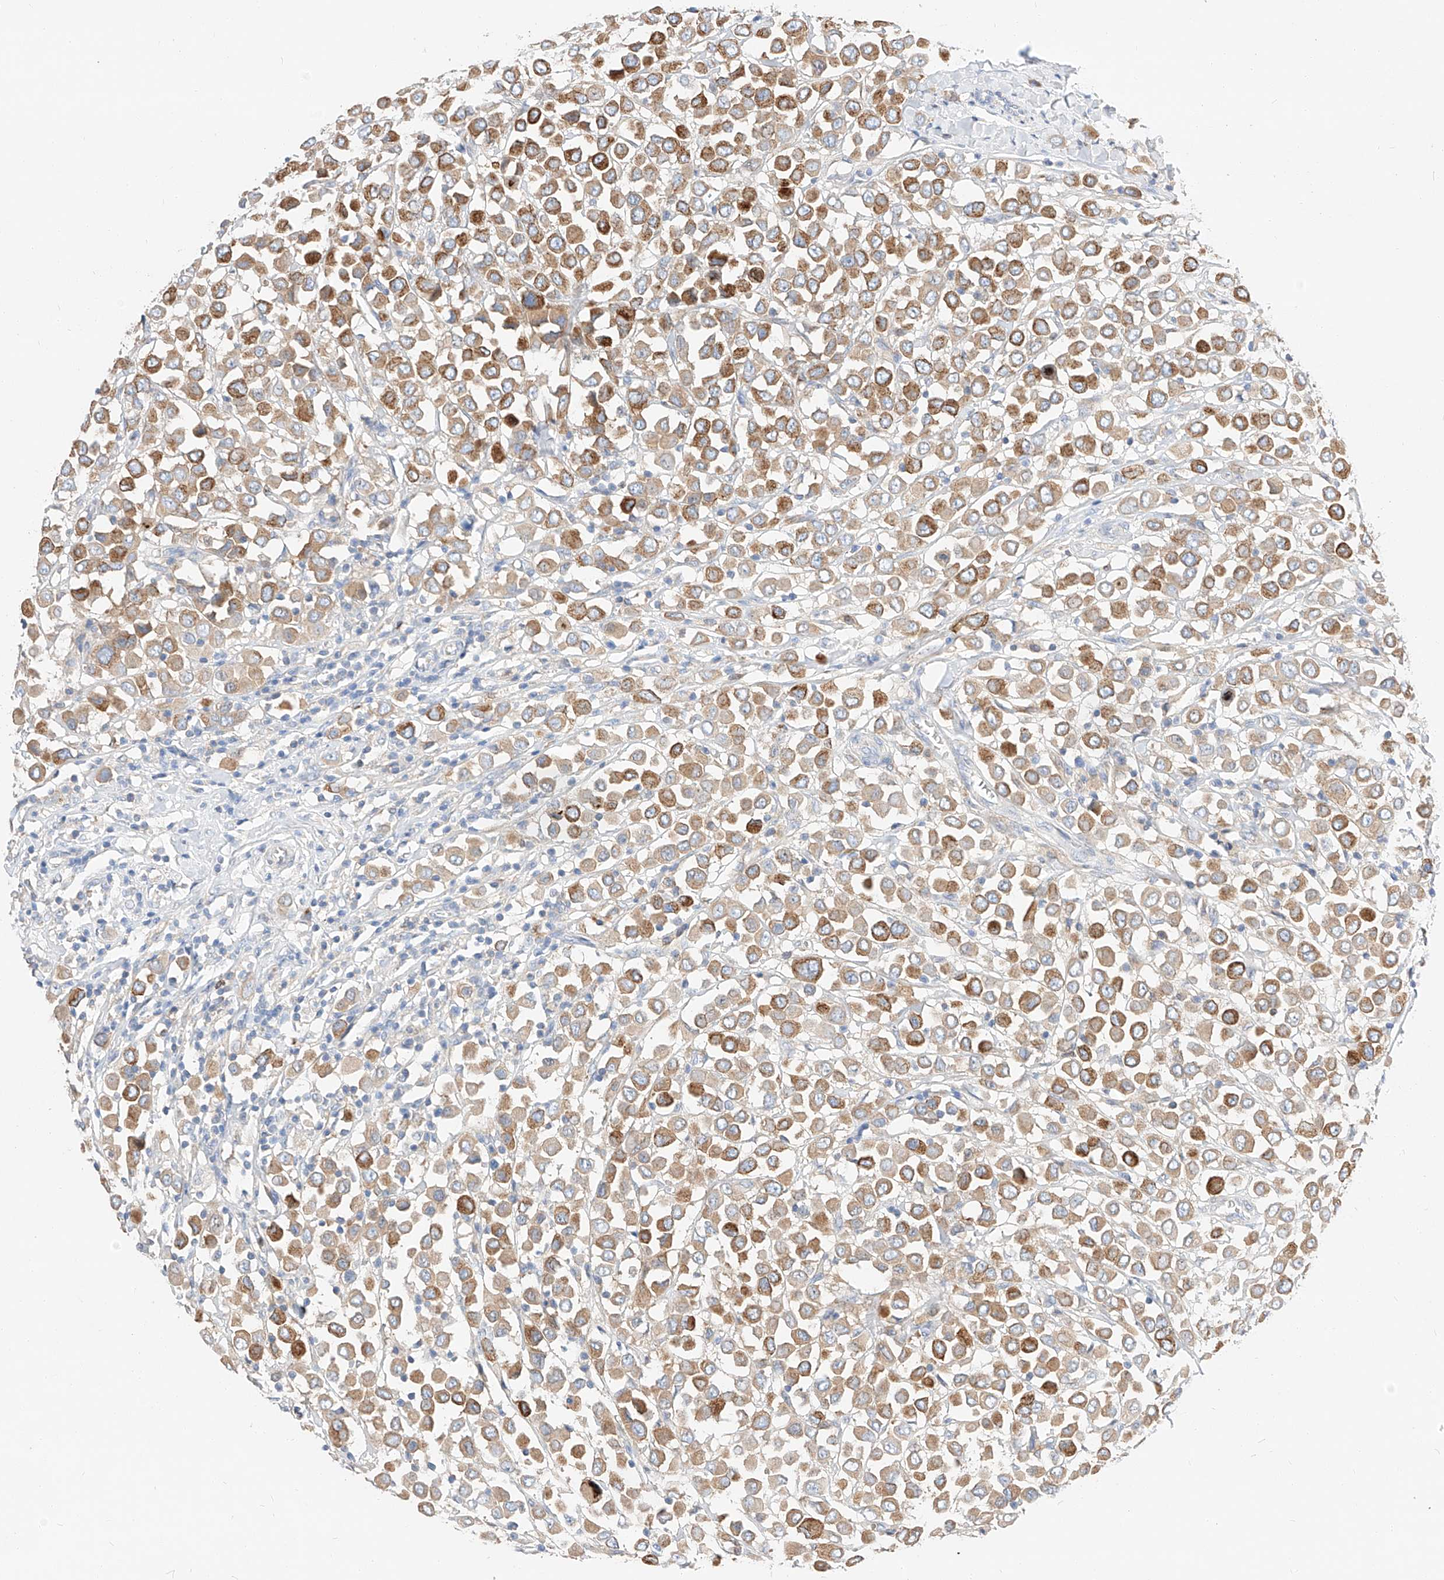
{"staining": {"intensity": "moderate", "quantity": ">75%", "location": "cytoplasmic/membranous"}, "tissue": "breast cancer", "cell_type": "Tumor cells", "image_type": "cancer", "snomed": [{"axis": "morphology", "description": "Duct carcinoma"}, {"axis": "topography", "description": "Breast"}], "caption": "This micrograph demonstrates immunohistochemistry (IHC) staining of breast cancer (invasive ductal carcinoma), with medium moderate cytoplasmic/membranous staining in about >75% of tumor cells.", "gene": "MAP7", "patient": {"sex": "female", "age": 61}}